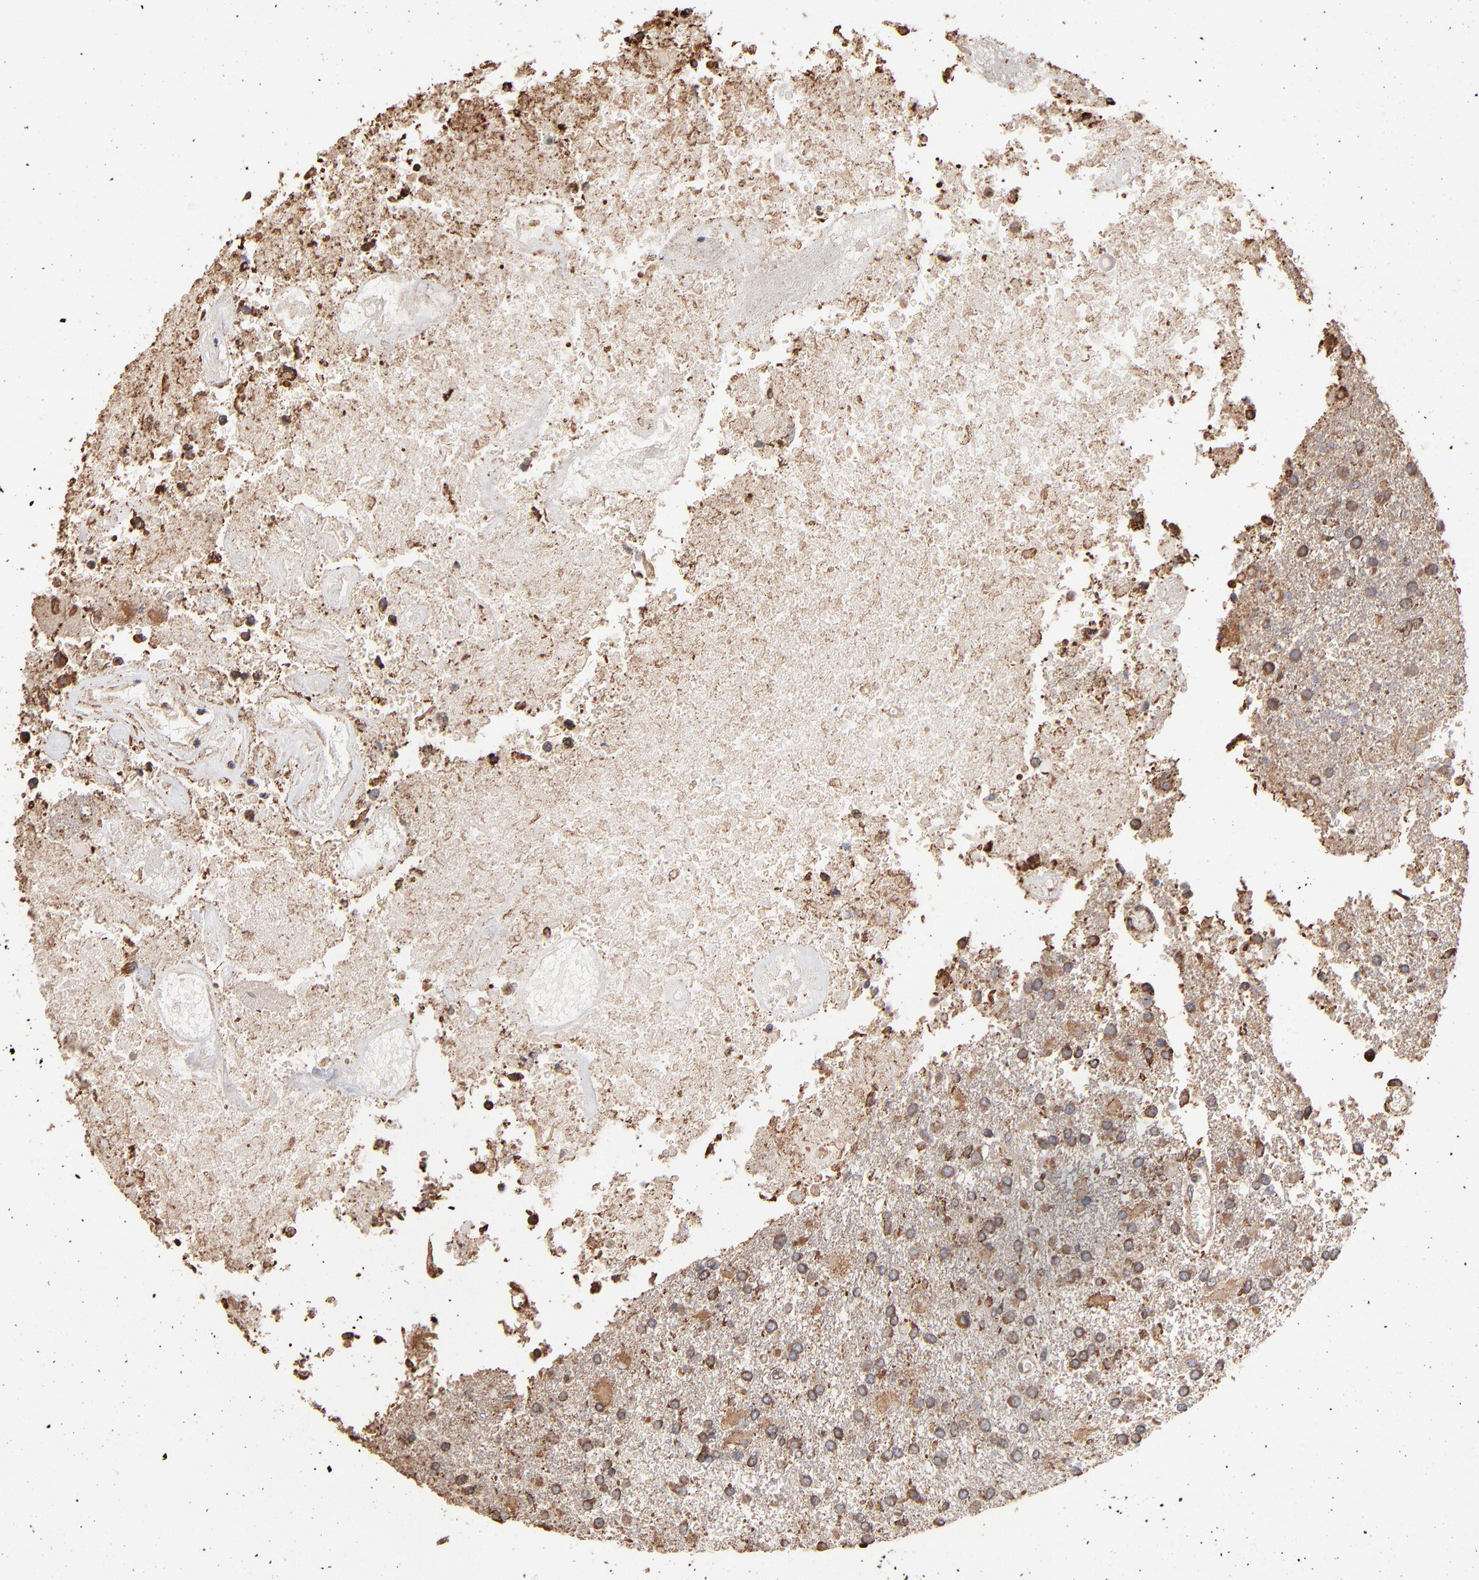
{"staining": {"intensity": "moderate", "quantity": ">75%", "location": "cytoplasmic/membranous"}, "tissue": "glioma", "cell_type": "Tumor cells", "image_type": "cancer", "snomed": [{"axis": "morphology", "description": "Glioma, malignant, High grade"}, {"axis": "topography", "description": "Cerebral cortex"}], "caption": "Immunohistochemistry (DAB) staining of human glioma demonstrates moderate cytoplasmic/membranous protein staining in approximately >75% of tumor cells. The staining is performed using DAB (3,3'-diaminobenzidine) brown chromogen to label protein expression. The nuclei are counter-stained blue using hematoxylin.", "gene": "PDIA3", "patient": {"sex": "male", "age": 79}}